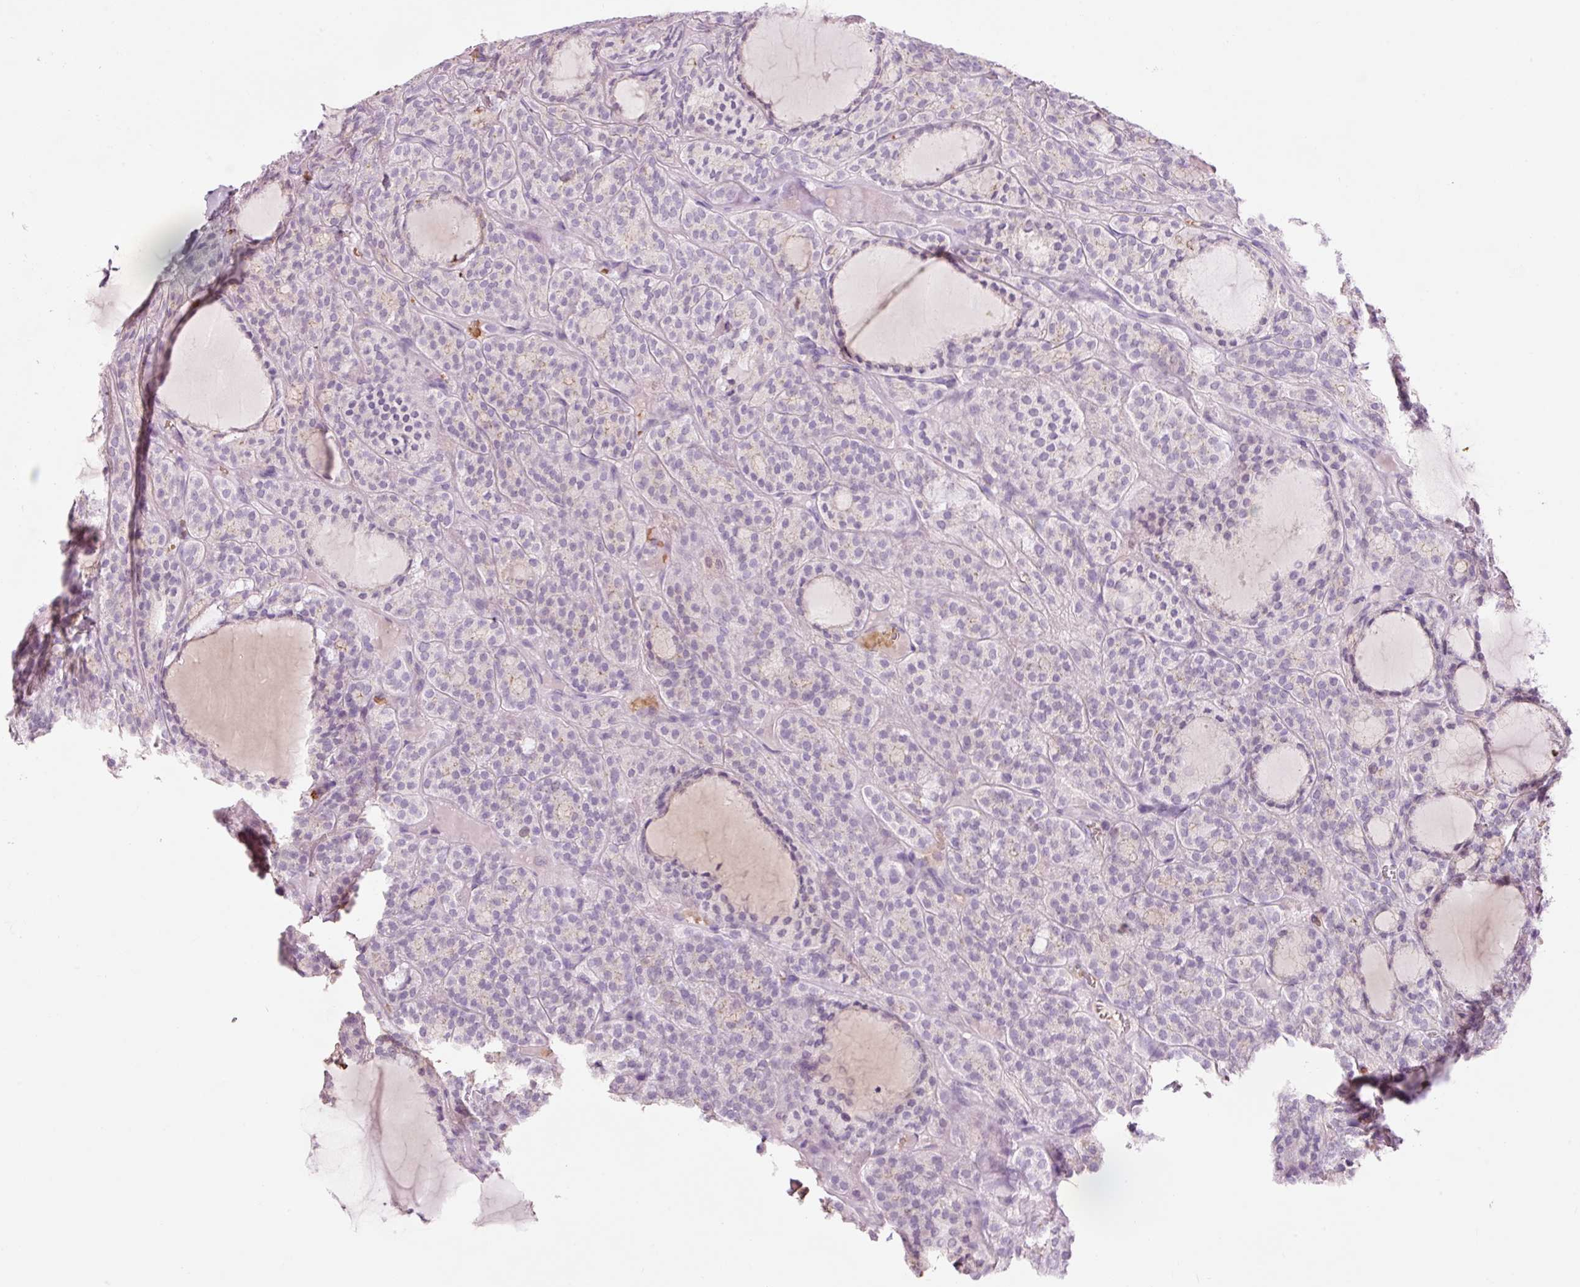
{"staining": {"intensity": "negative", "quantity": "none", "location": "none"}, "tissue": "thyroid cancer", "cell_type": "Tumor cells", "image_type": "cancer", "snomed": [{"axis": "morphology", "description": "Follicular adenoma carcinoma, NOS"}, {"axis": "topography", "description": "Thyroid gland"}], "caption": "IHC image of thyroid cancer (follicular adenoma carcinoma) stained for a protein (brown), which displays no staining in tumor cells.", "gene": "DHRS11", "patient": {"sex": "female", "age": 63}}